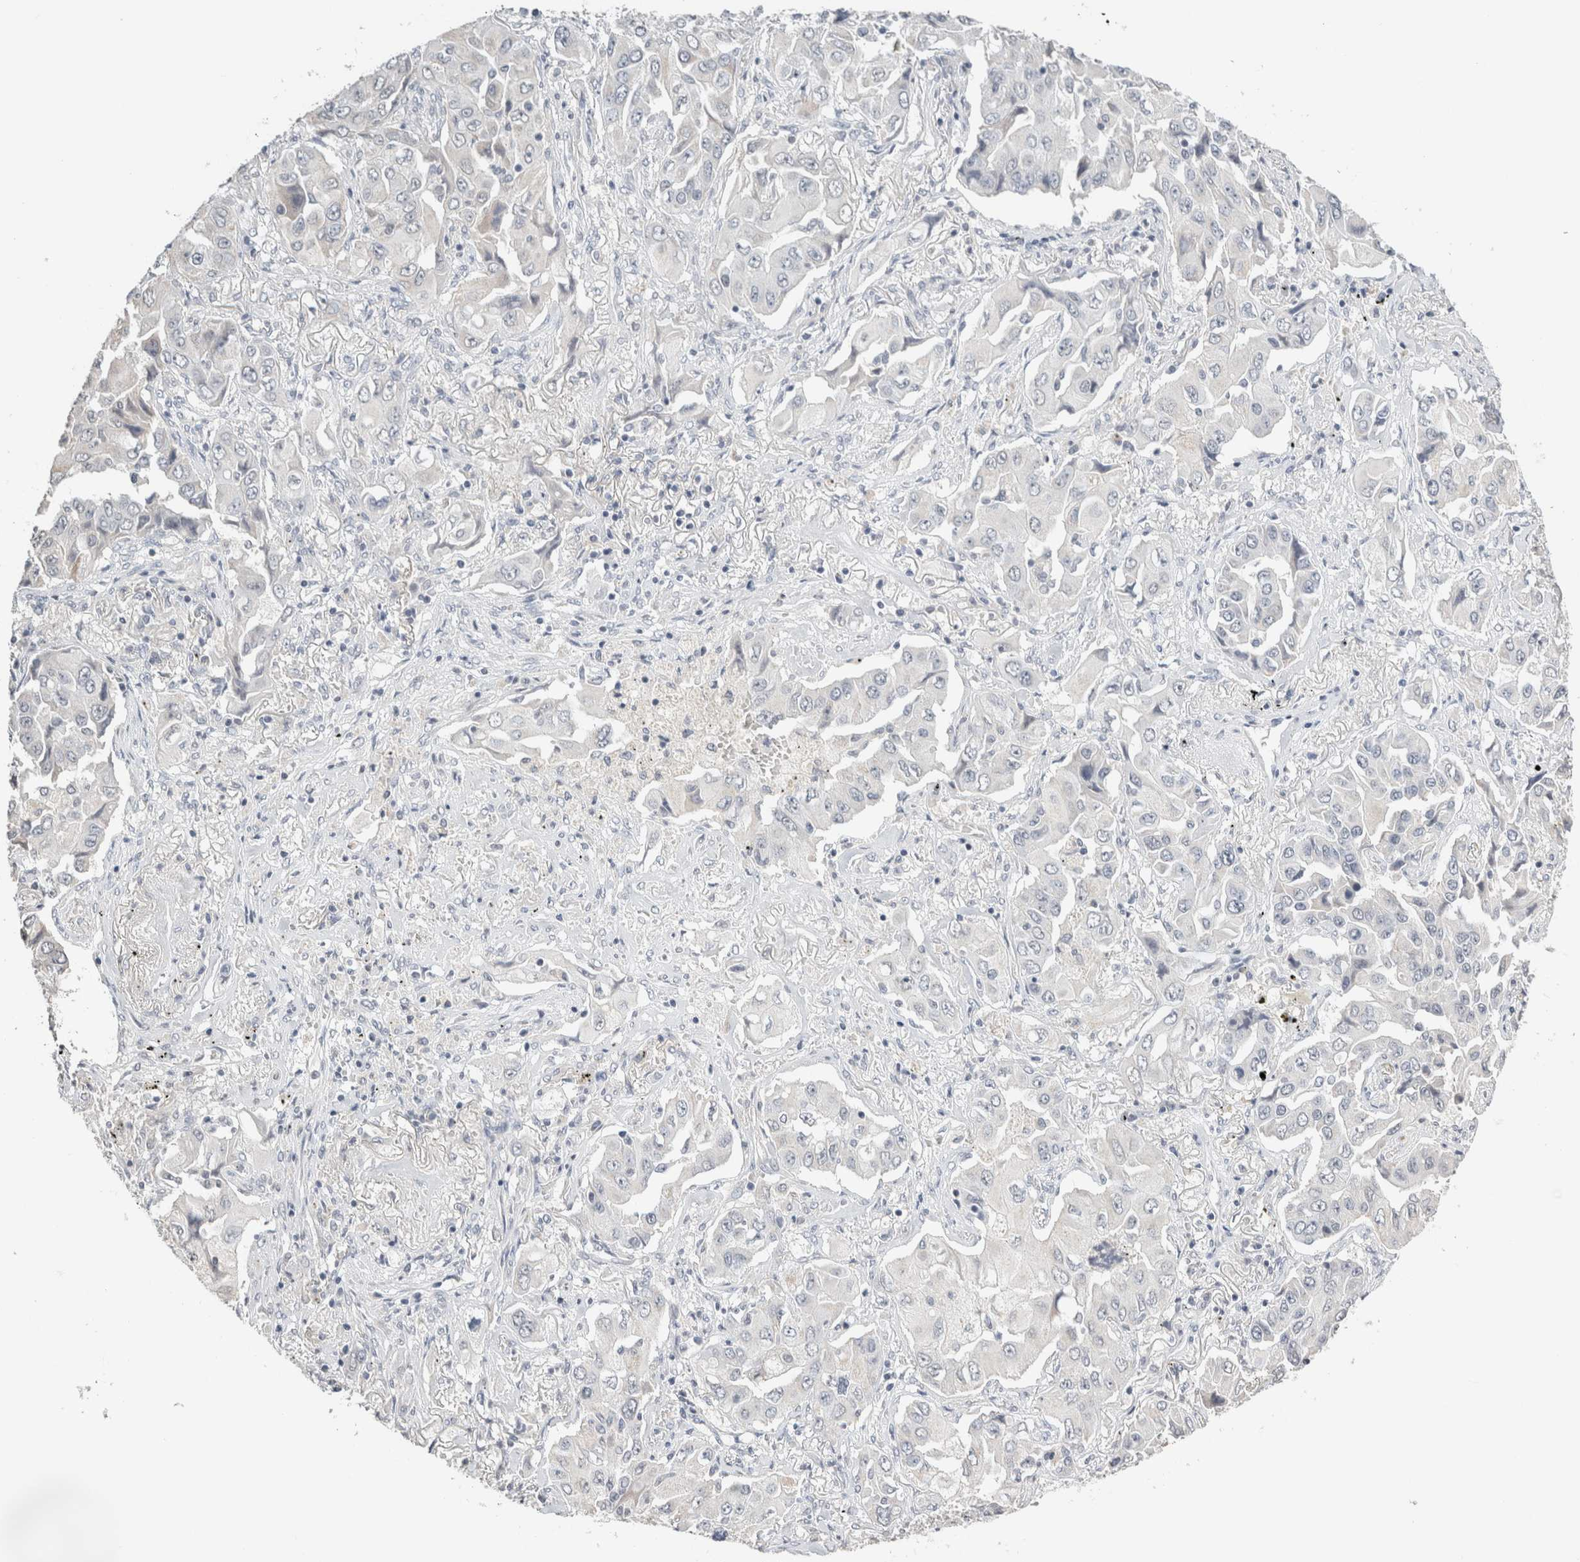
{"staining": {"intensity": "negative", "quantity": "none", "location": "none"}, "tissue": "lung cancer", "cell_type": "Tumor cells", "image_type": "cancer", "snomed": [{"axis": "morphology", "description": "Adenocarcinoma, NOS"}, {"axis": "topography", "description": "Lung"}], "caption": "An IHC image of lung adenocarcinoma is shown. There is no staining in tumor cells of lung adenocarcinoma. The staining is performed using DAB (3,3'-diaminobenzidine) brown chromogen with nuclei counter-stained in using hematoxylin.", "gene": "CRAT", "patient": {"sex": "female", "age": 65}}